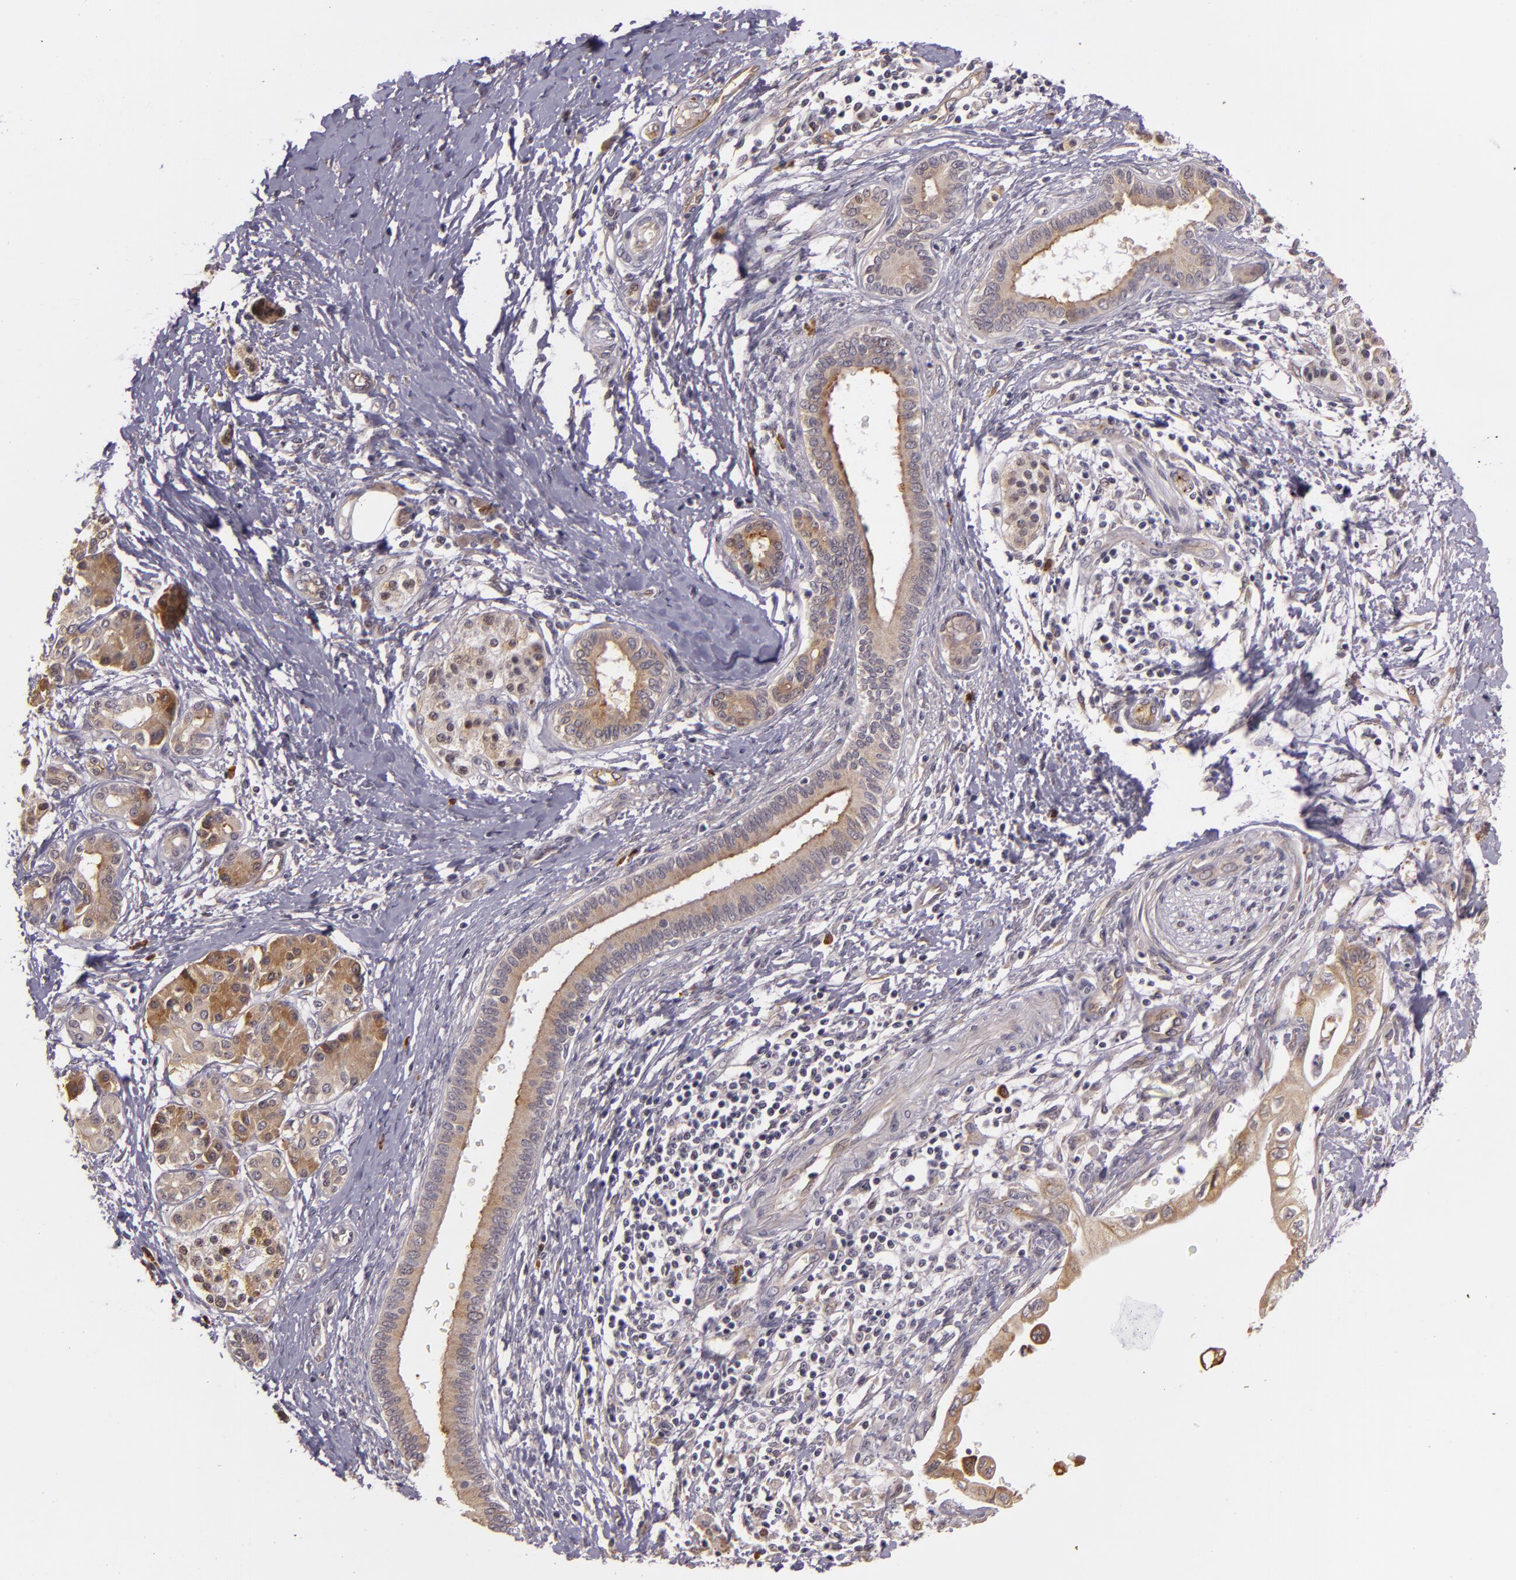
{"staining": {"intensity": "weak", "quantity": ">75%", "location": "cytoplasmic/membranous"}, "tissue": "pancreatic cancer", "cell_type": "Tumor cells", "image_type": "cancer", "snomed": [{"axis": "morphology", "description": "Adenocarcinoma, NOS"}, {"axis": "topography", "description": "Pancreas"}], "caption": "About >75% of tumor cells in human pancreatic adenocarcinoma reveal weak cytoplasmic/membranous protein staining as visualized by brown immunohistochemical staining.", "gene": "SYTL4", "patient": {"sex": "female", "age": 66}}